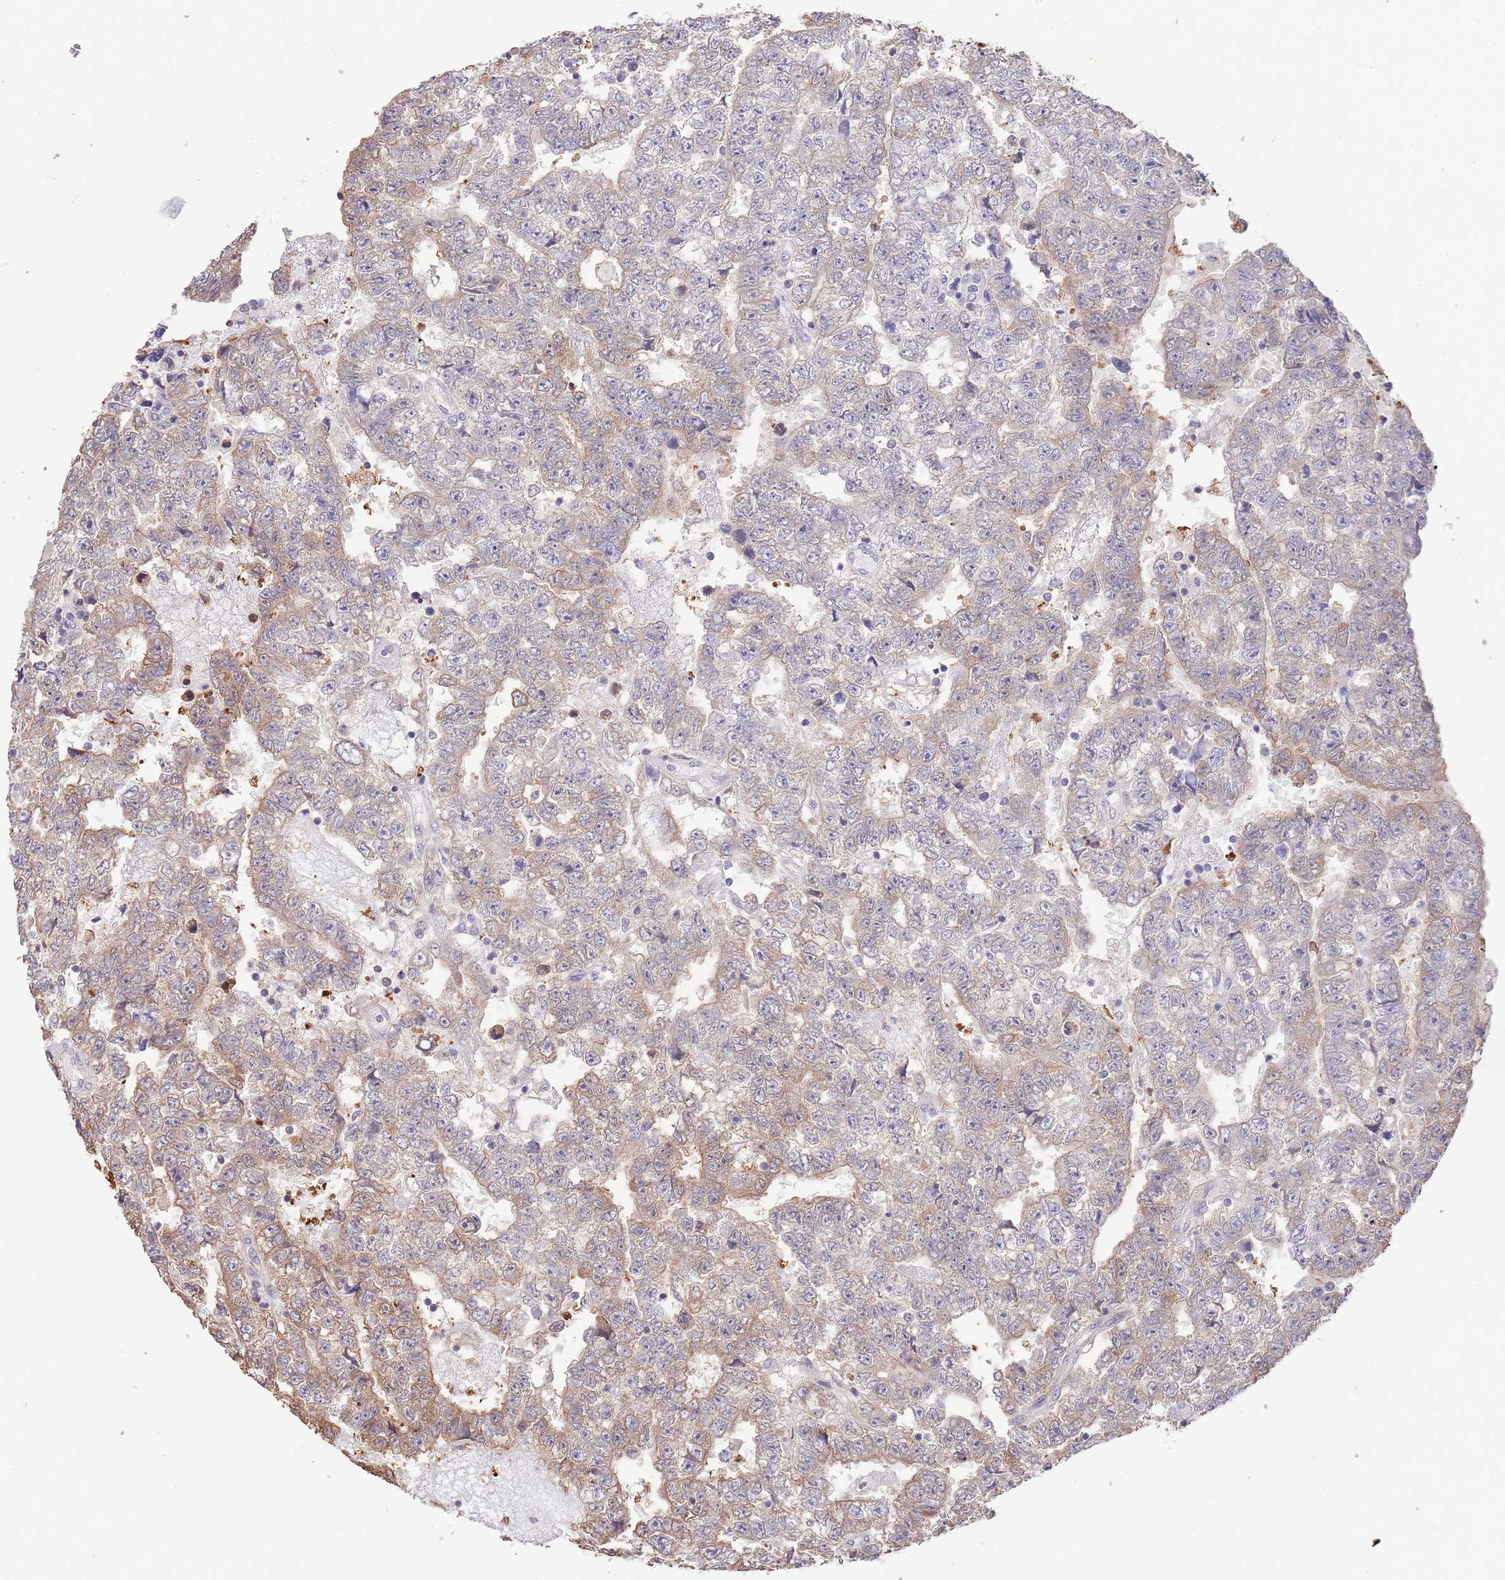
{"staining": {"intensity": "moderate", "quantity": "<25%", "location": "cytoplasmic/membranous"}, "tissue": "testis cancer", "cell_type": "Tumor cells", "image_type": "cancer", "snomed": [{"axis": "morphology", "description": "Carcinoma, Embryonal, NOS"}, {"axis": "topography", "description": "Testis"}], "caption": "IHC (DAB) staining of human testis embryonal carcinoma reveals moderate cytoplasmic/membranous protein positivity in approximately <25% of tumor cells.", "gene": "AP5S1", "patient": {"sex": "male", "age": 25}}